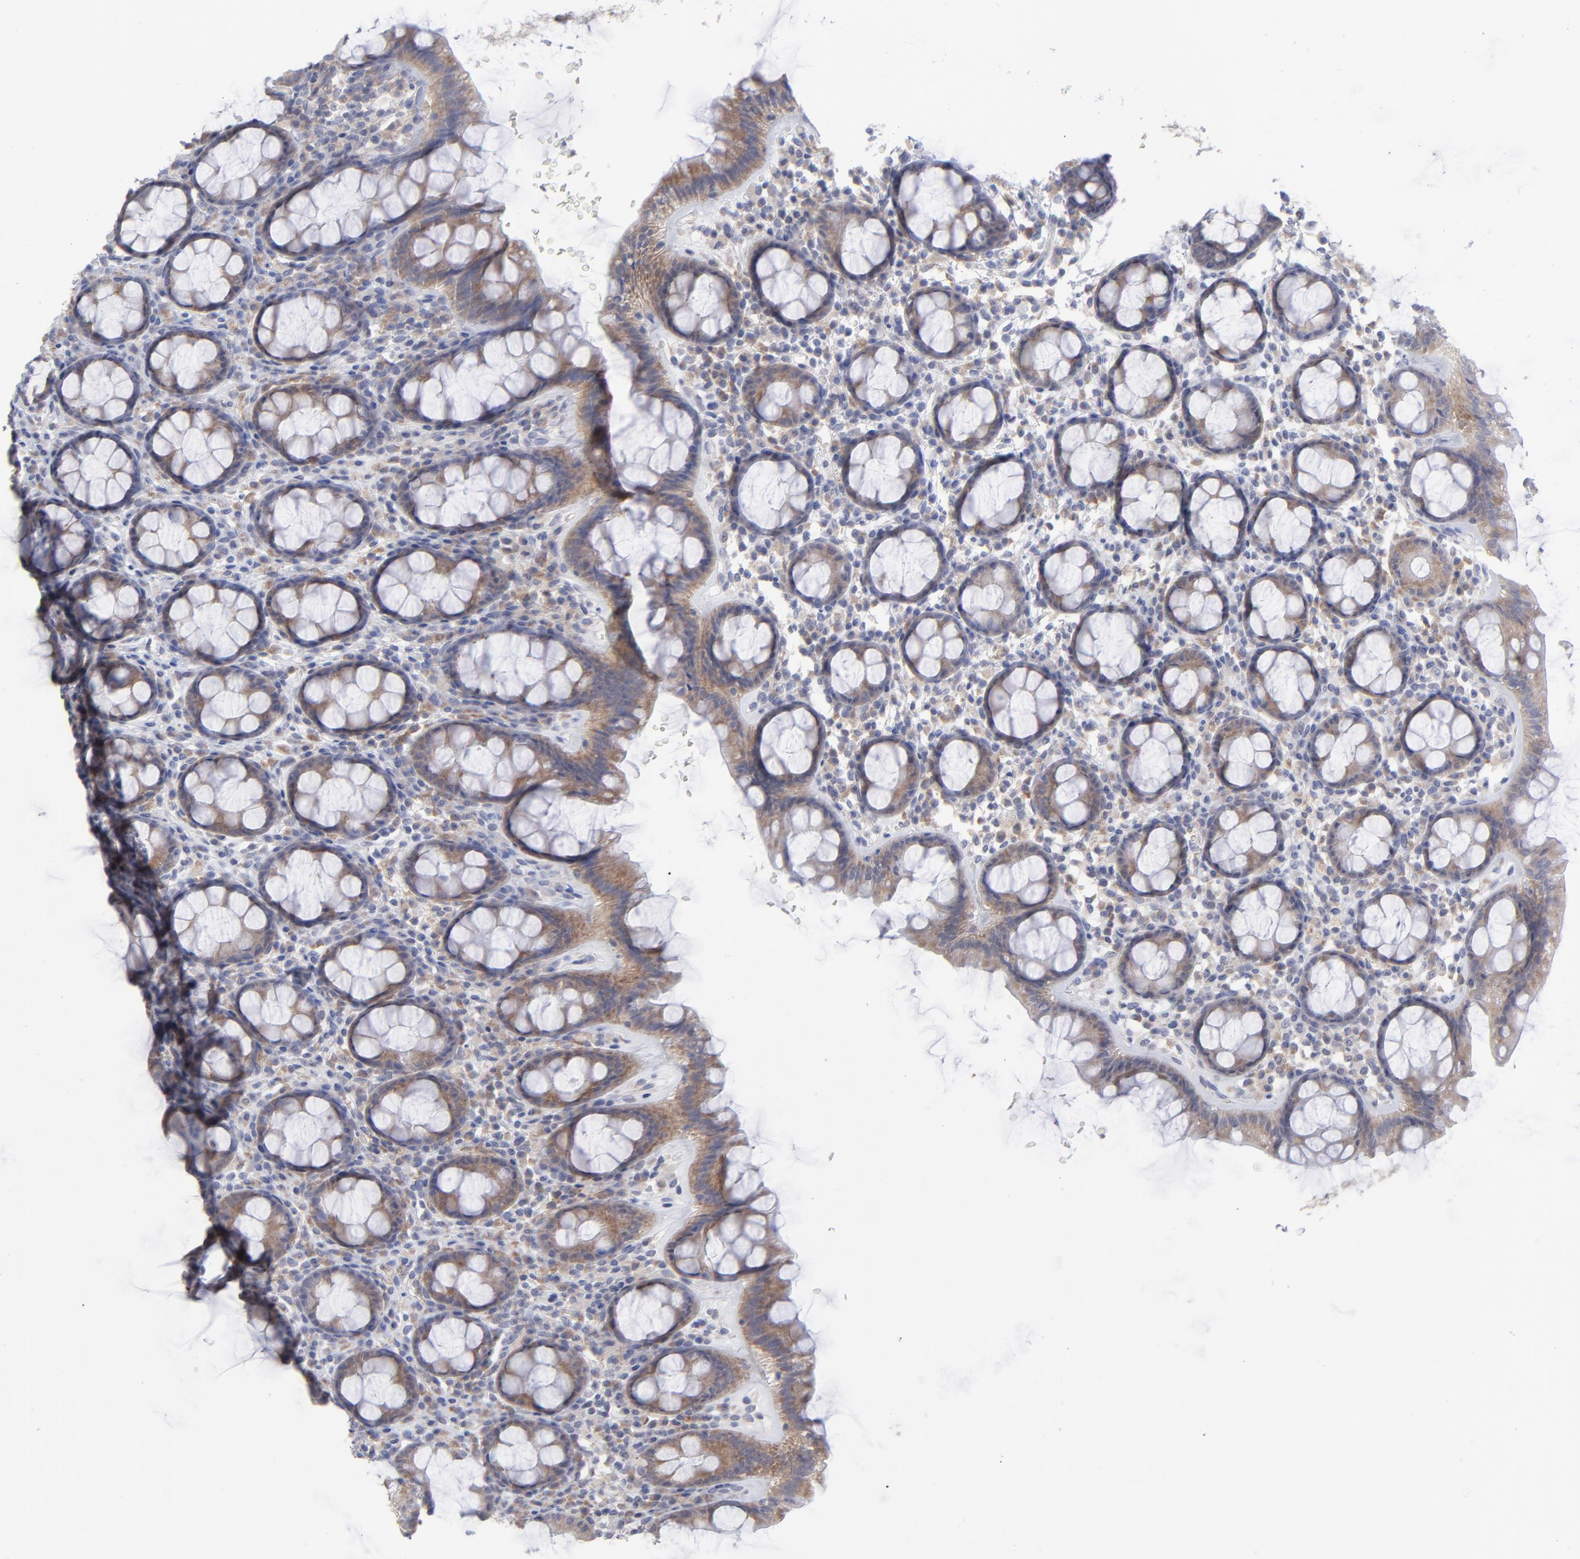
{"staining": {"intensity": "weak", "quantity": "25%-75%", "location": "cytoplasmic/membranous"}, "tissue": "rectum", "cell_type": "Glandular cells", "image_type": "normal", "snomed": [{"axis": "morphology", "description": "Normal tissue, NOS"}, {"axis": "topography", "description": "Rectum"}], "caption": "A low amount of weak cytoplasmic/membranous positivity is appreciated in about 25%-75% of glandular cells in unremarkable rectum.", "gene": "RPS24", "patient": {"sex": "male", "age": 92}}